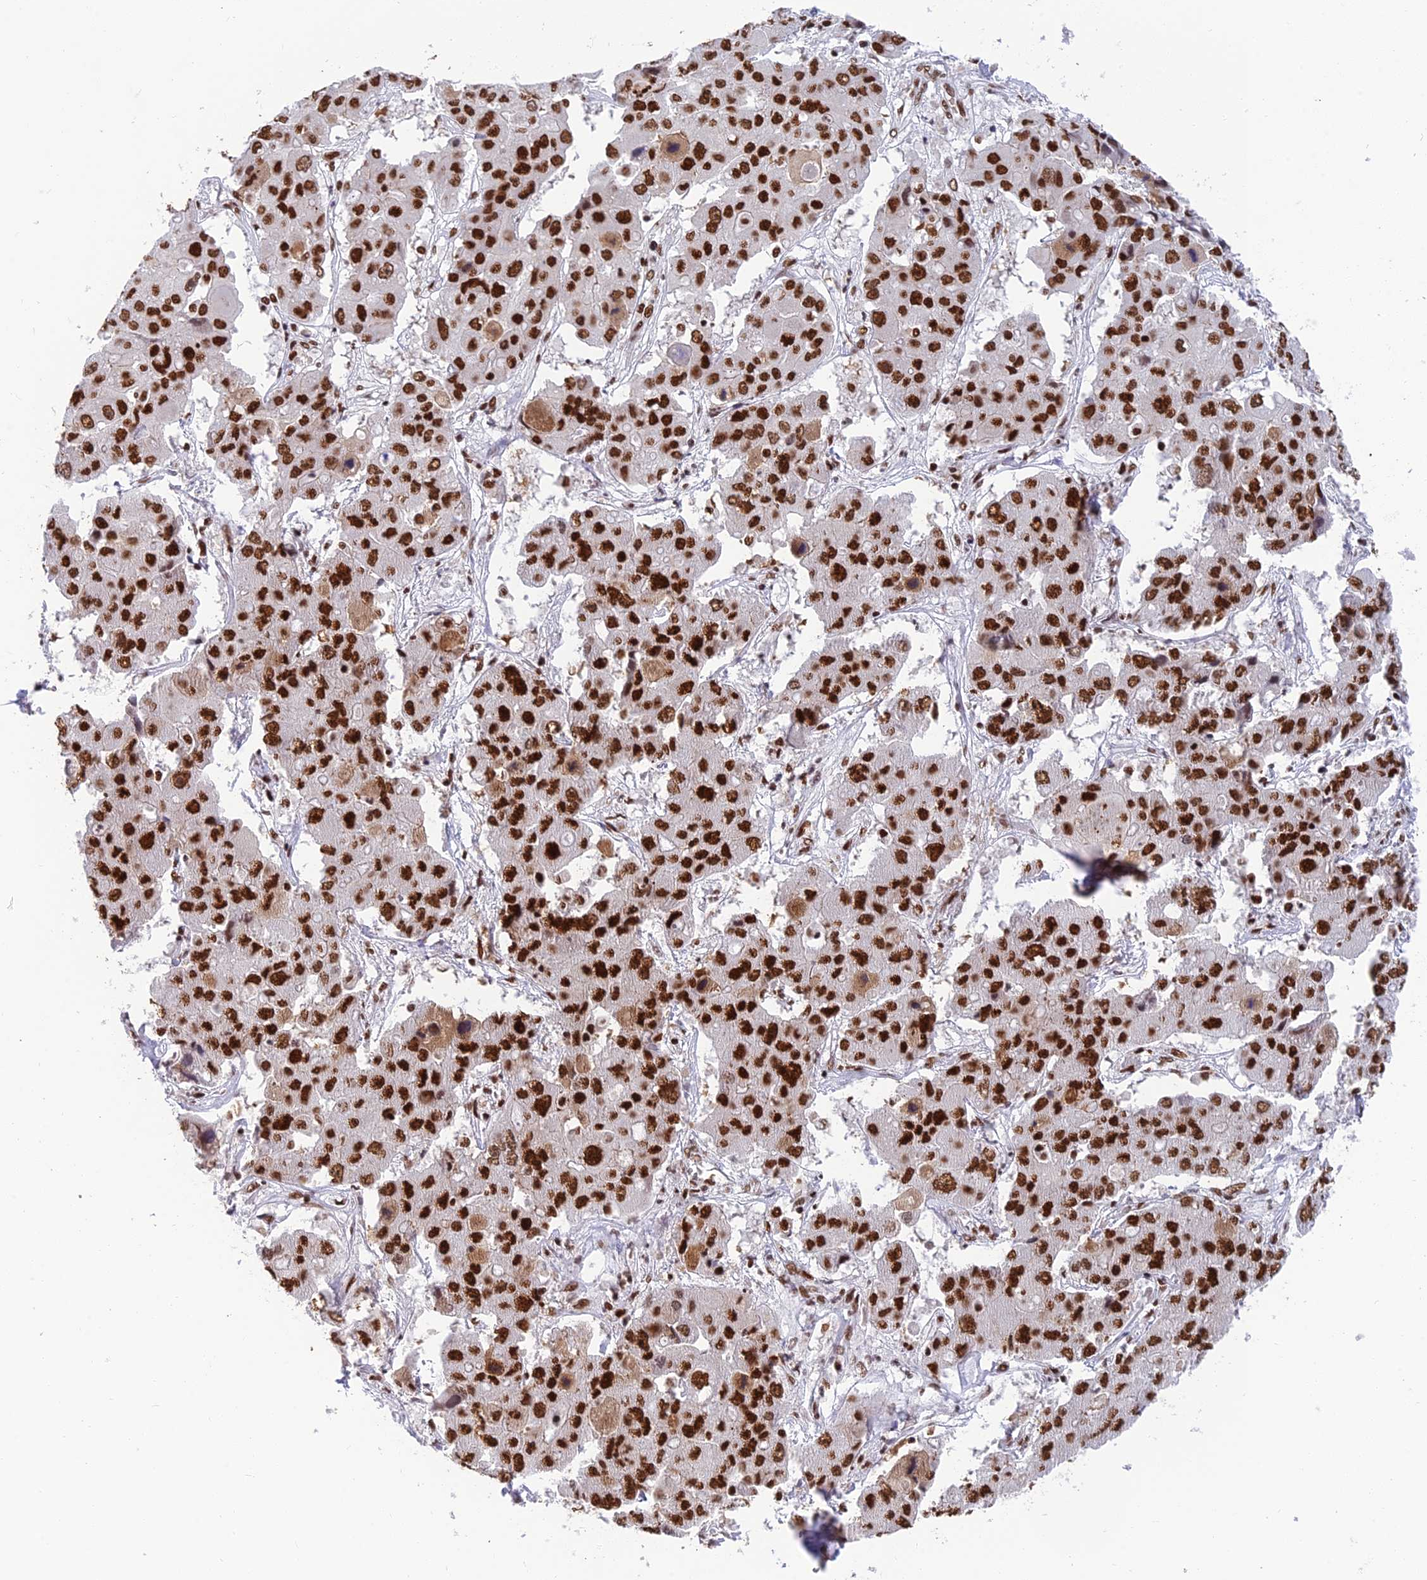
{"staining": {"intensity": "strong", "quantity": "25%-75%", "location": "nuclear"}, "tissue": "liver cancer", "cell_type": "Tumor cells", "image_type": "cancer", "snomed": [{"axis": "morphology", "description": "Cholangiocarcinoma"}, {"axis": "topography", "description": "Liver"}], "caption": "Tumor cells demonstrate strong nuclear positivity in about 25%-75% of cells in liver cancer.", "gene": "EEF1AKMT3", "patient": {"sex": "male", "age": 67}}